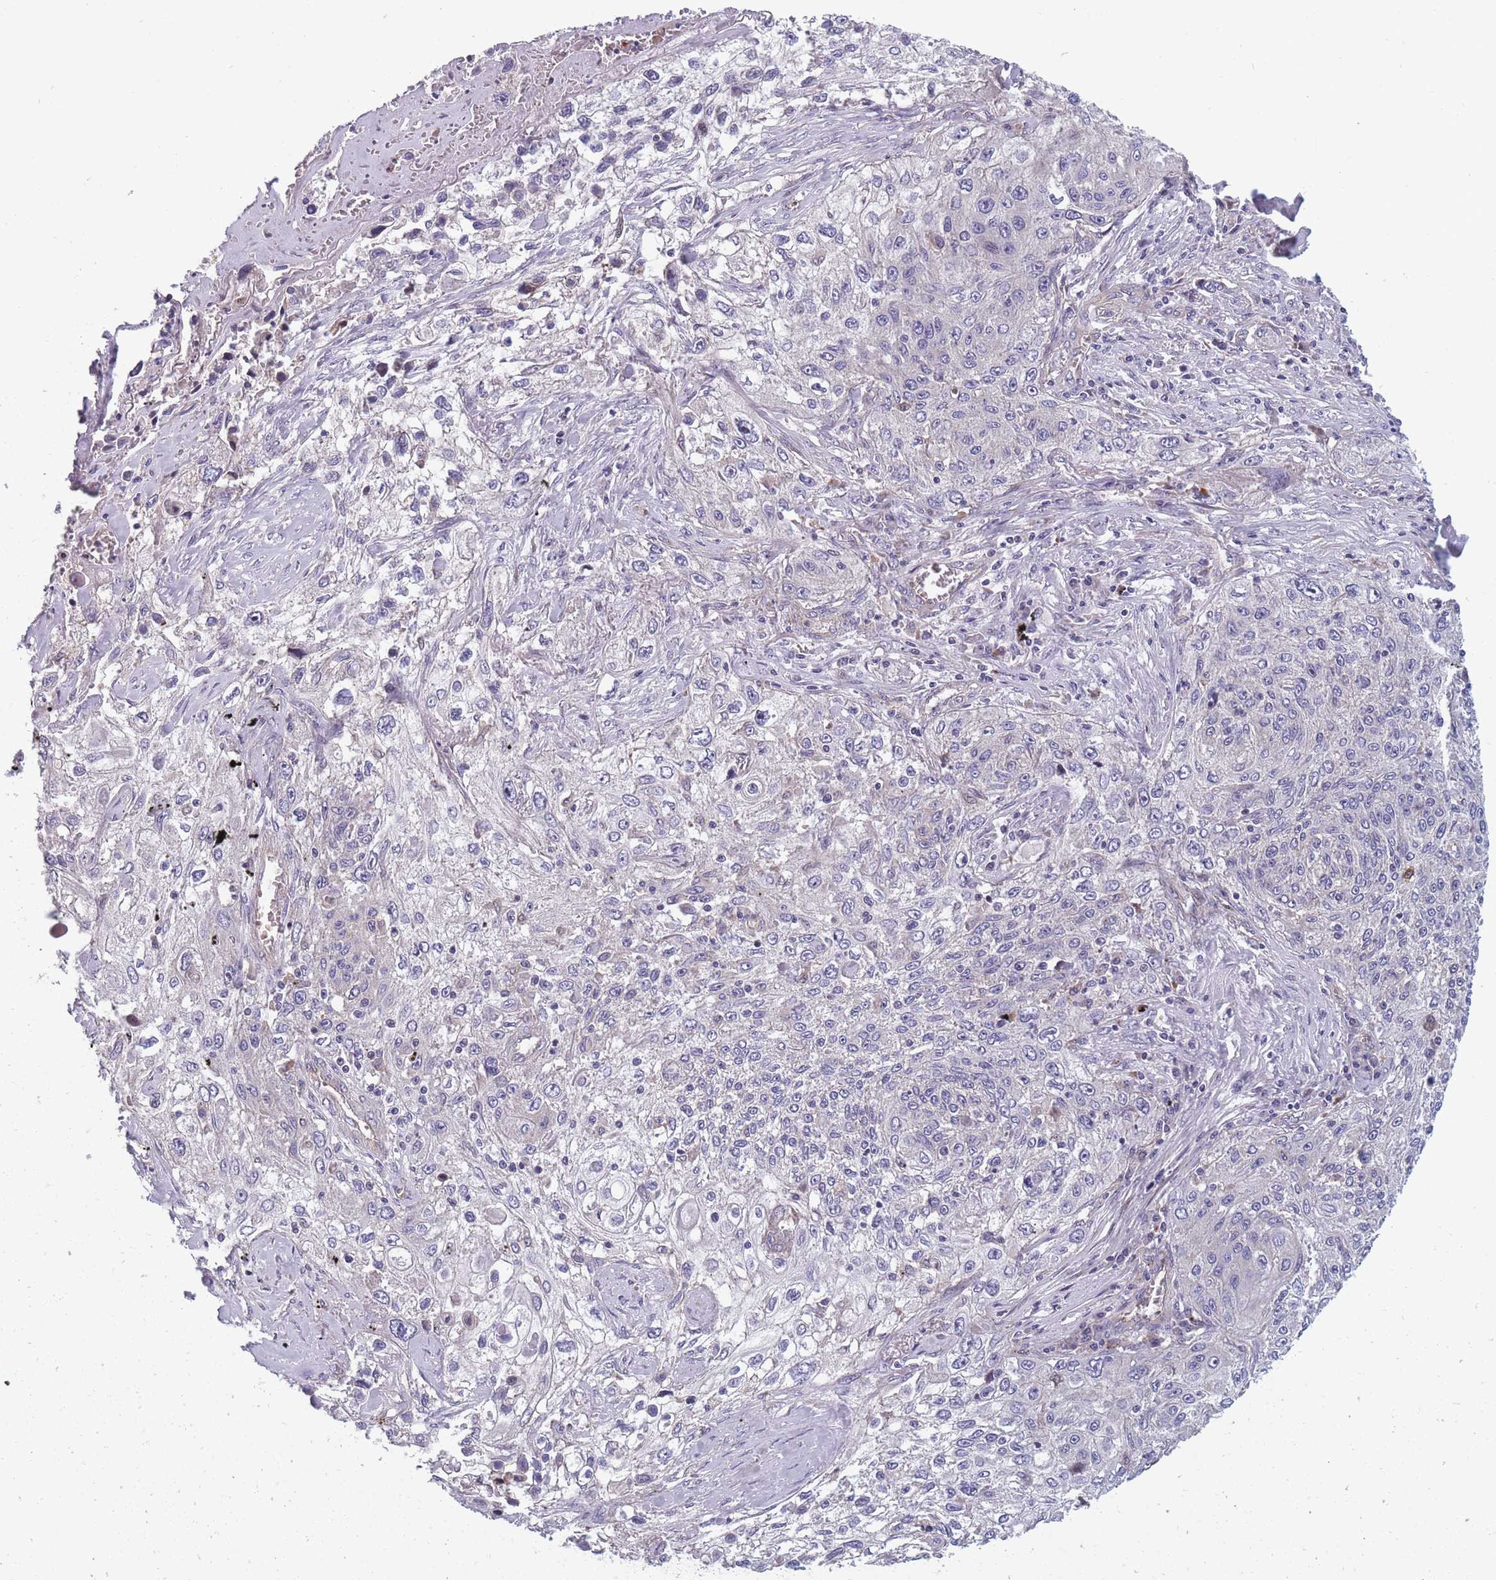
{"staining": {"intensity": "negative", "quantity": "none", "location": "none"}, "tissue": "lung cancer", "cell_type": "Tumor cells", "image_type": "cancer", "snomed": [{"axis": "morphology", "description": "Squamous cell carcinoma, NOS"}, {"axis": "topography", "description": "Lung"}], "caption": "This is a micrograph of IHC staining of lung cancer, which shows no staining in tumor cells.", "gene": "FAM83F", "patient": {"sex": "female", "age": 69}}